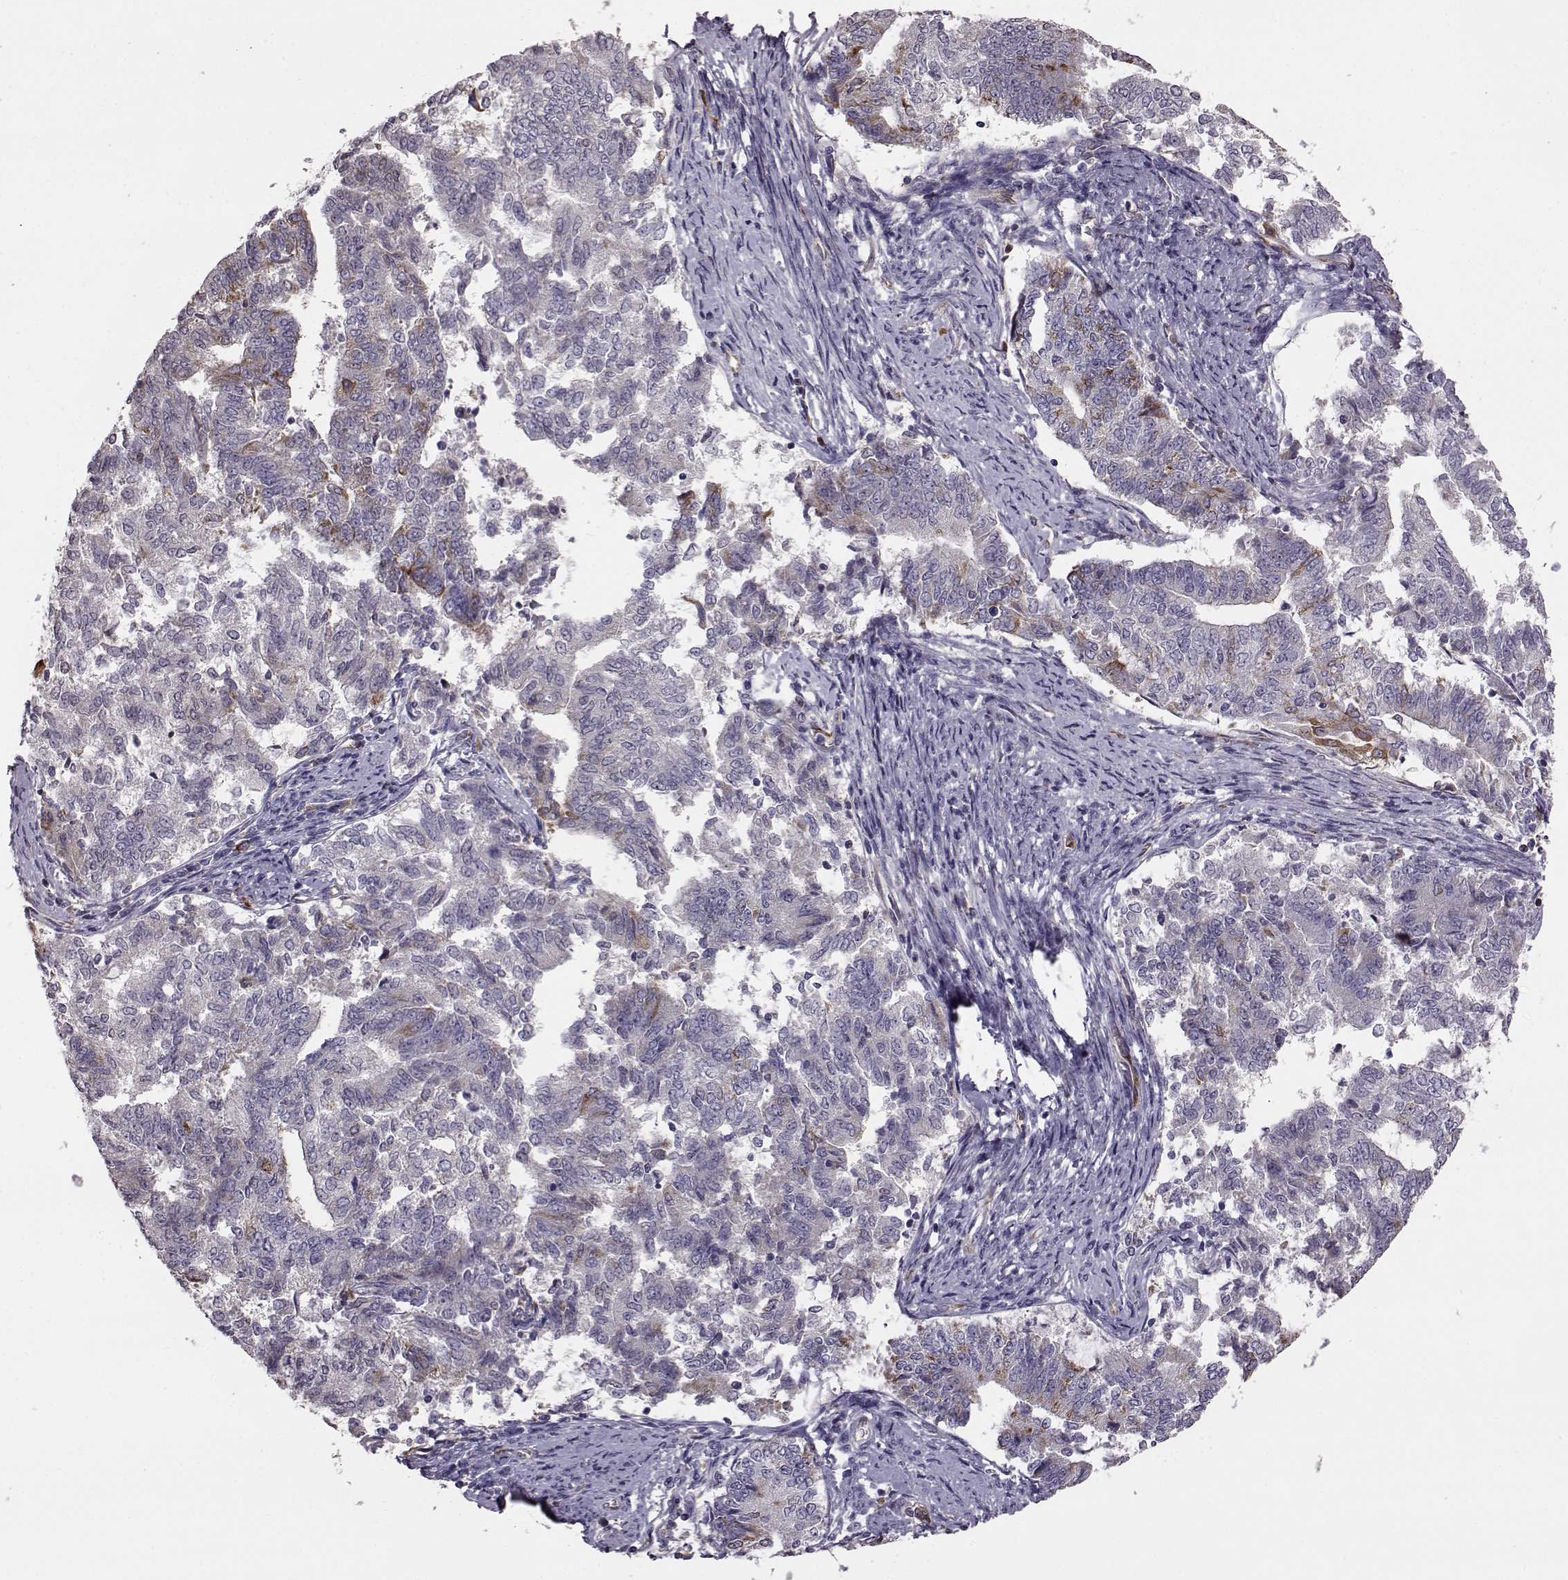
{"staining": {"intensity": "negative", "quantity": "none", "location": "none"}, "tissue": "endometrial cancer", "cell_type": "Tumor cells", "image_type": "cancer", "snomed": [{"axis": "morphology", "description": "Adenocarcinoma, NOS"}, {"axis": "topography", "description": "Endometrium"}], "caption": "Endometrial adenocarcinoma was stained to show a protein in brown. There is no significant positivity in tumor cells. (DAB immunohistochemistry (IHC) with hematoxylin counter stain).", "gene": "ADGRG2", "patient": {"sex": "female", "age": 65}}